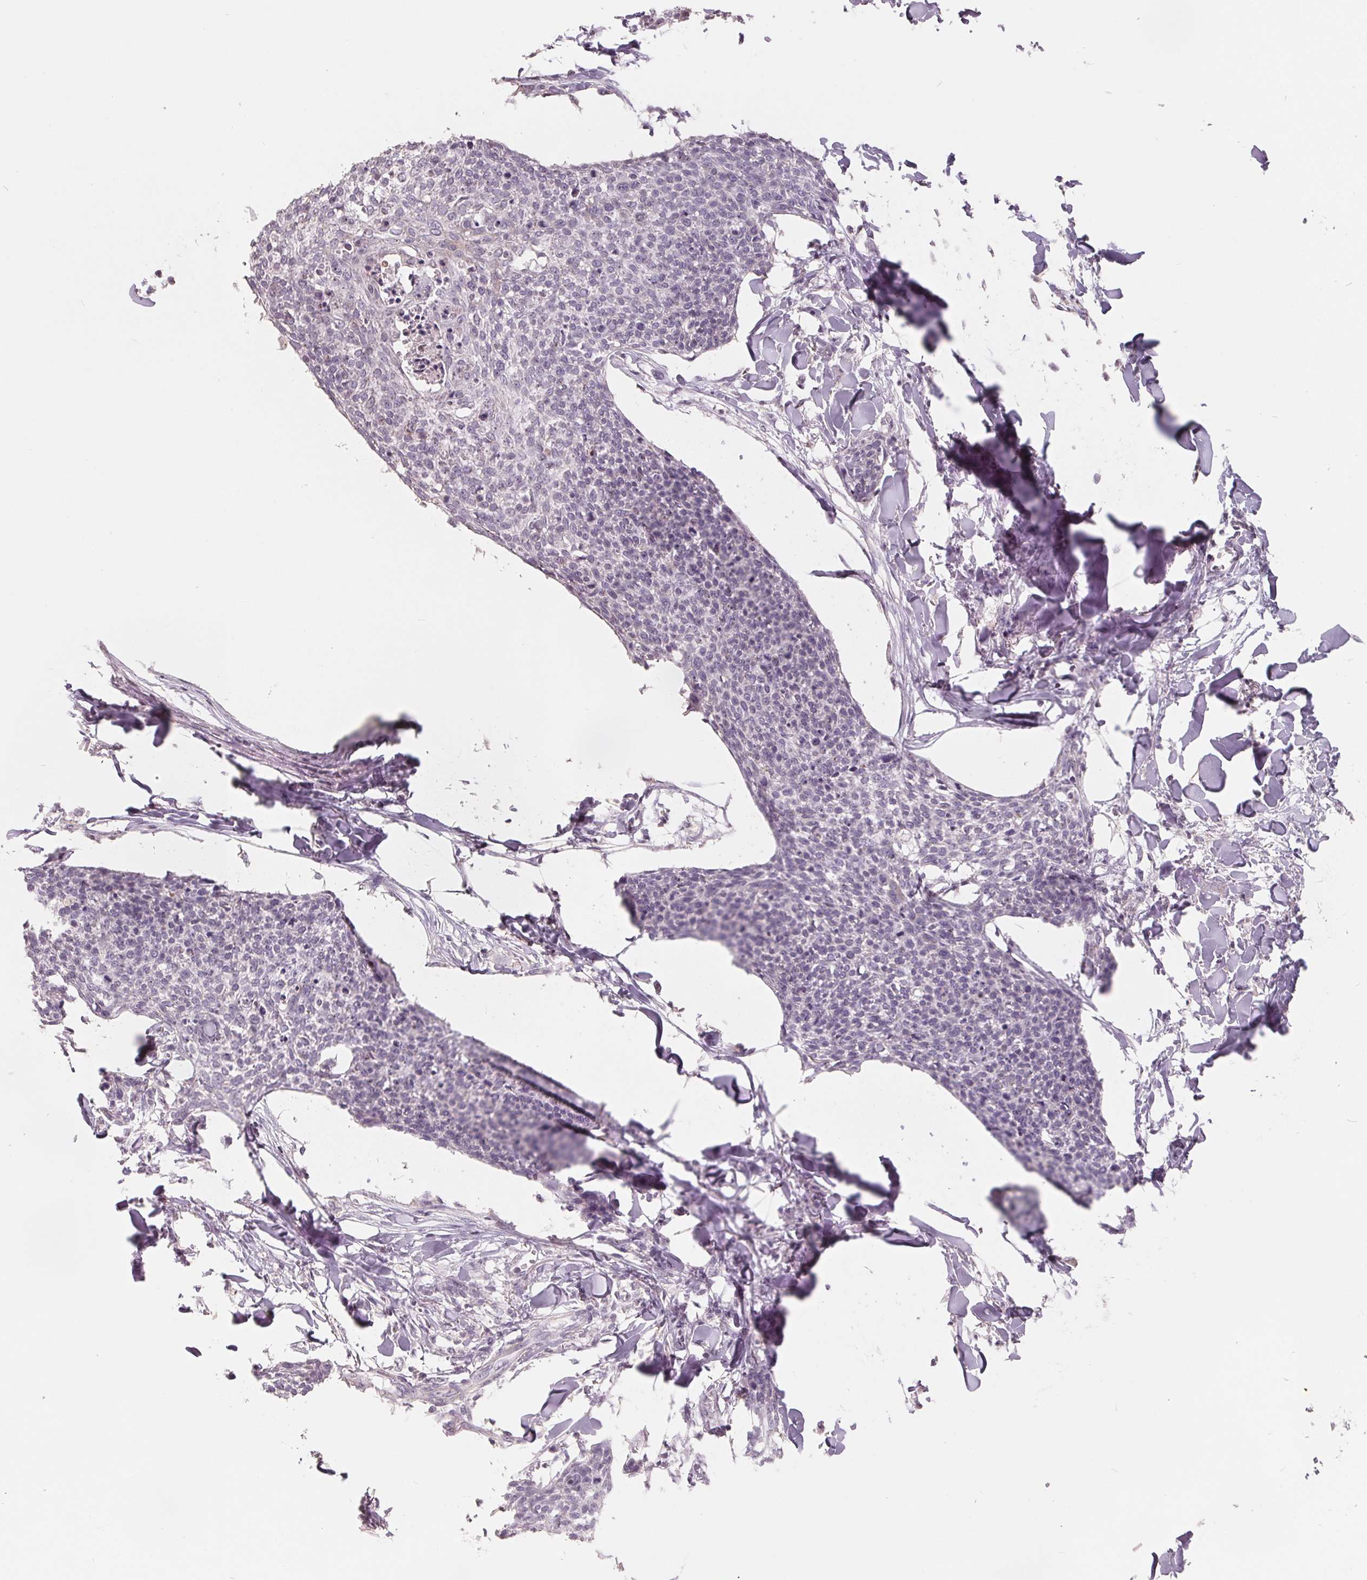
{"staining": {"intensity": "negative", "quantity": "none", "location": "none"}, "tissue": "skin cancer", "cell_type": "Tumor cells", "image_type": "cancer", "snomed": [{"axis": "morphology", "description": "Squamous cell carcinoma, NOS"}, {"axis": "topography", "description": "Skin"}, {"axis": "topography", "description": "Vulva"}], "caption": "Histopathology image shows no significant protein staining in tumor cells of skin cancer (squamous cell carcinoma).", "gene": "FTCD", "patient": {"sex": "female", "age": 75}}